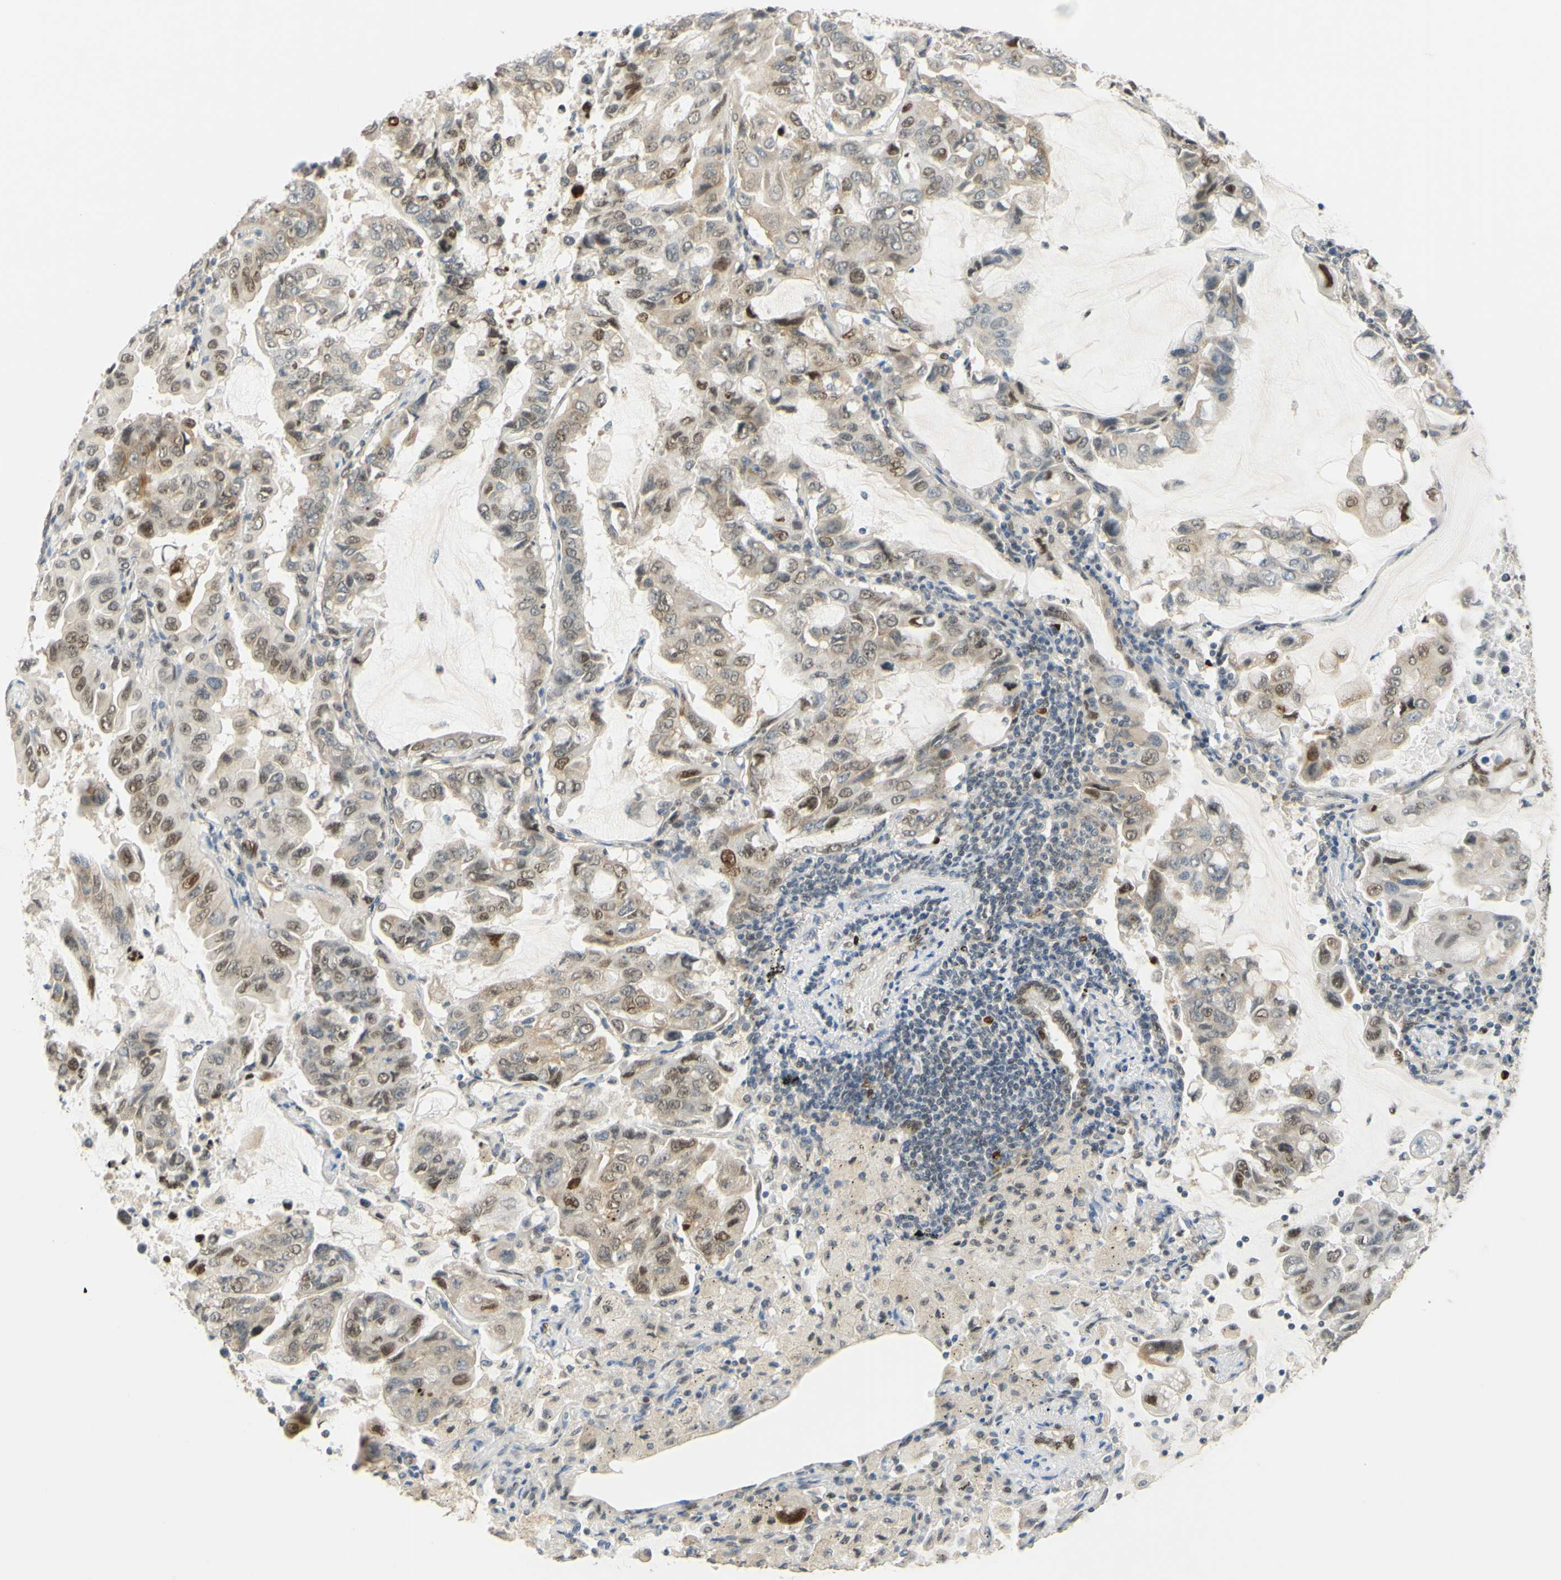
{"staining": {"intensity": "weak", "quantity": "25%-75%", "location": "nuclear"}, "tissue": "lung cancer", "cell_type": "Tumor cells", "image_type": "cancer", "snomed": [{"axis": "morphology", "description": "Adenocarcinoma, NOS"}, {"axis": "topography", "description": "Lung"}], "caption": "This image demonstrates IHC staining of human lung cancer, with low weak nuclear staining in approximately 25%-75% of tumor cells.", "gene": "POLB", "patient": {"sex": "male", "age": 64}}